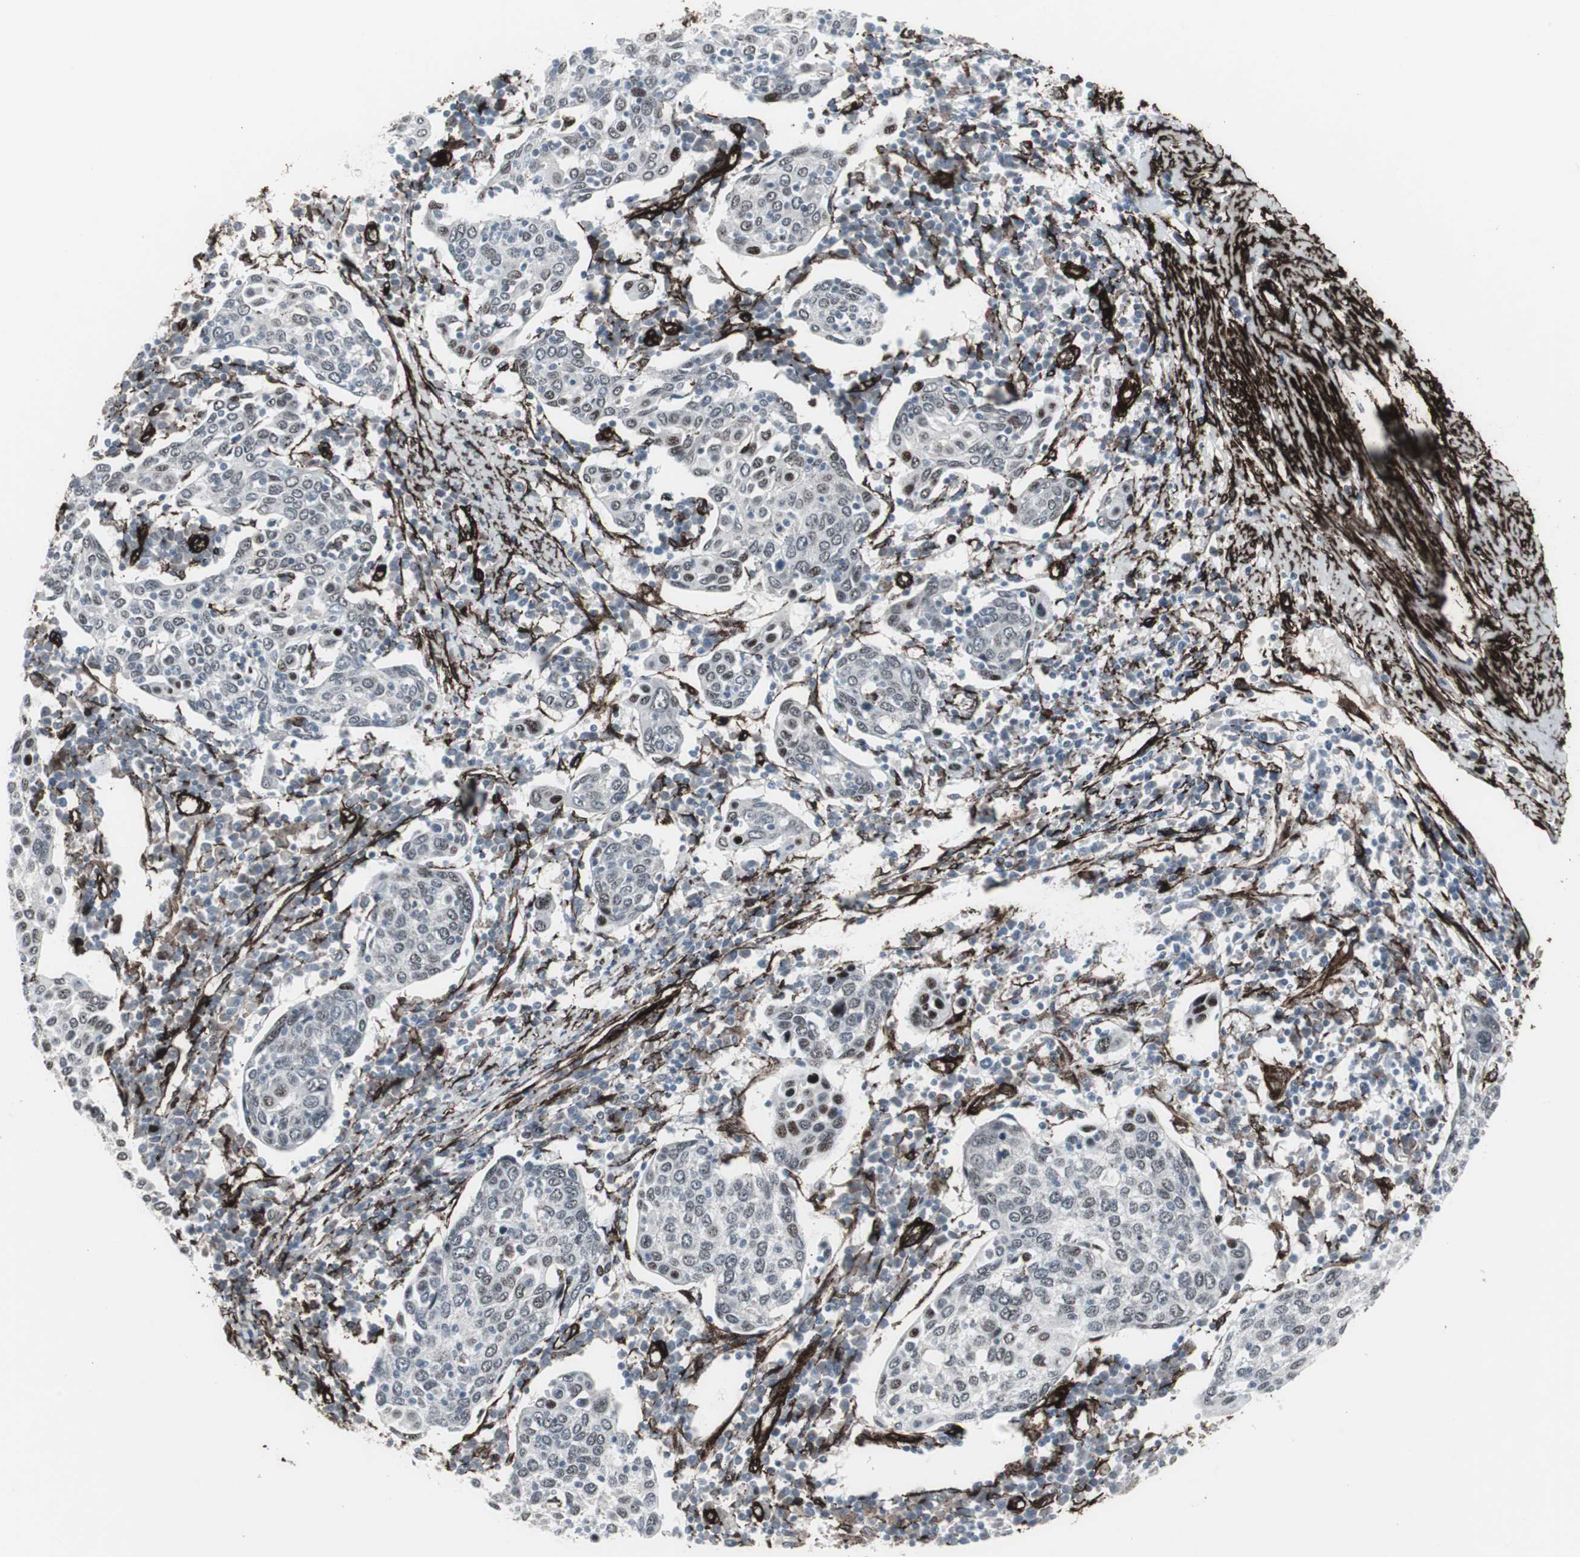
{"staining": {"intensity": "weak", "quantity": "<25%", "location": "cytoplasmic/membranous,nuclear"}, "tissue": "cervical cancer", "cell_type": "Tumor cells", "image_type": "cancer", "snomed": [{"axis": "morphology", "description": "Squamous cell carcinoma, NOS"}, {"axis": "topography", "description": "Cervix"}], "caption": "Human cervical squamous cell carcinoma stained for a protein using immunohistochemistry (IHC) exhibits no staining in tumor cells.", "gene": "PDGFA", "patient": {"sex": "female", "age": 40}}